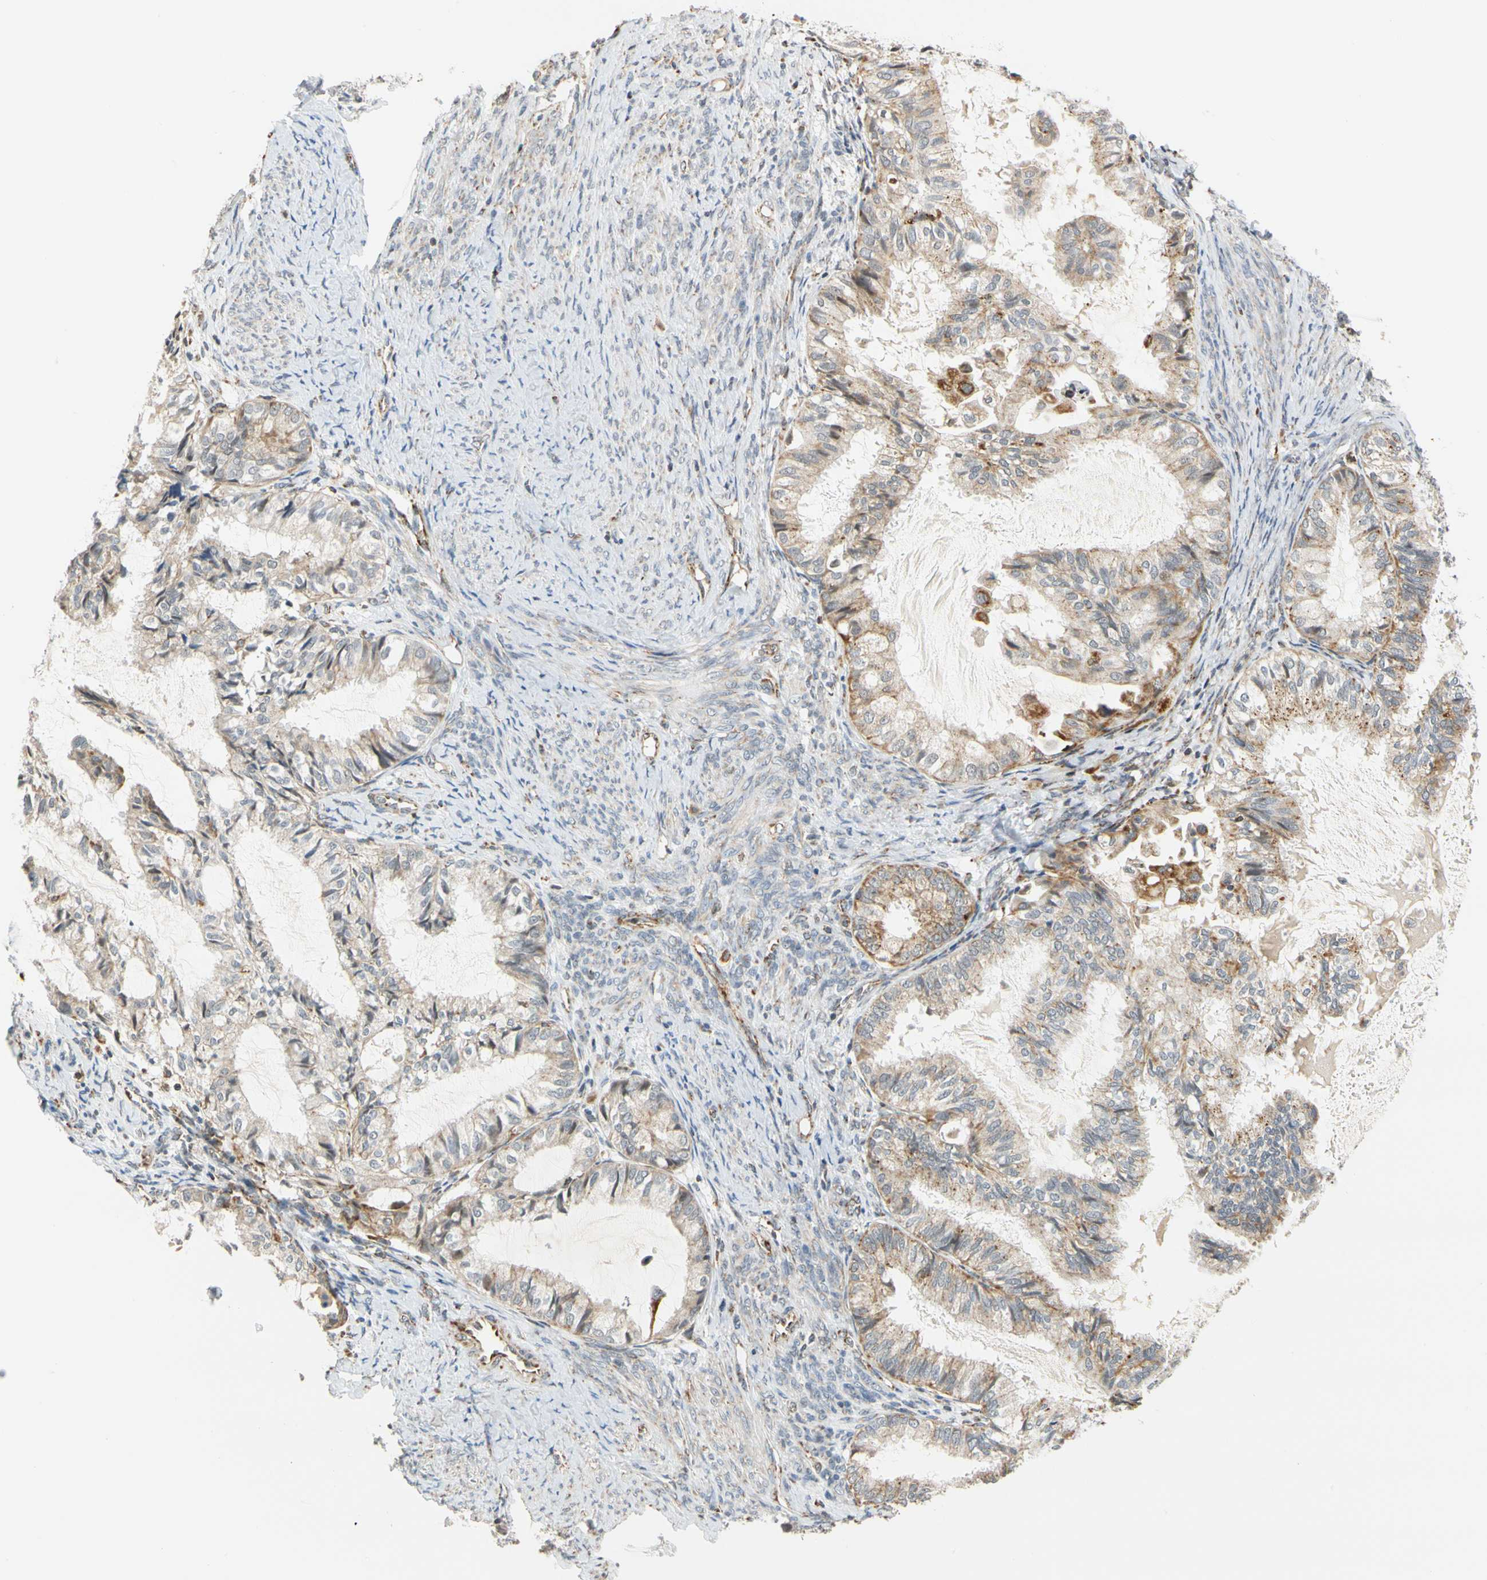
{"staining": {"intensity": "moderate", "quantity": "<25%", "location": "cytoplasmic/membranous"}, "tissue": "cervical cancer", "cell_type": "Tumor cells", "image_type": "cancer", "snomed": [{"axis": "morphology", "description": "Normal tissue, NOS"}, {"axis": "morphology", "description": "Adenocarcinoma, NOS"}, {"axis": "topography", "description": "Cervix"}, {"axis": "topography", "description": "Endometrium"}], "caption": "A micrograph showing moderate cytoplasmic/membranous positivity in about <25% of tumor cells in cervical cancer, as visualized by brown immunohistochemical staining.", "gene": "SFXN3", "patient": {"sex": "female", "age": 86}}